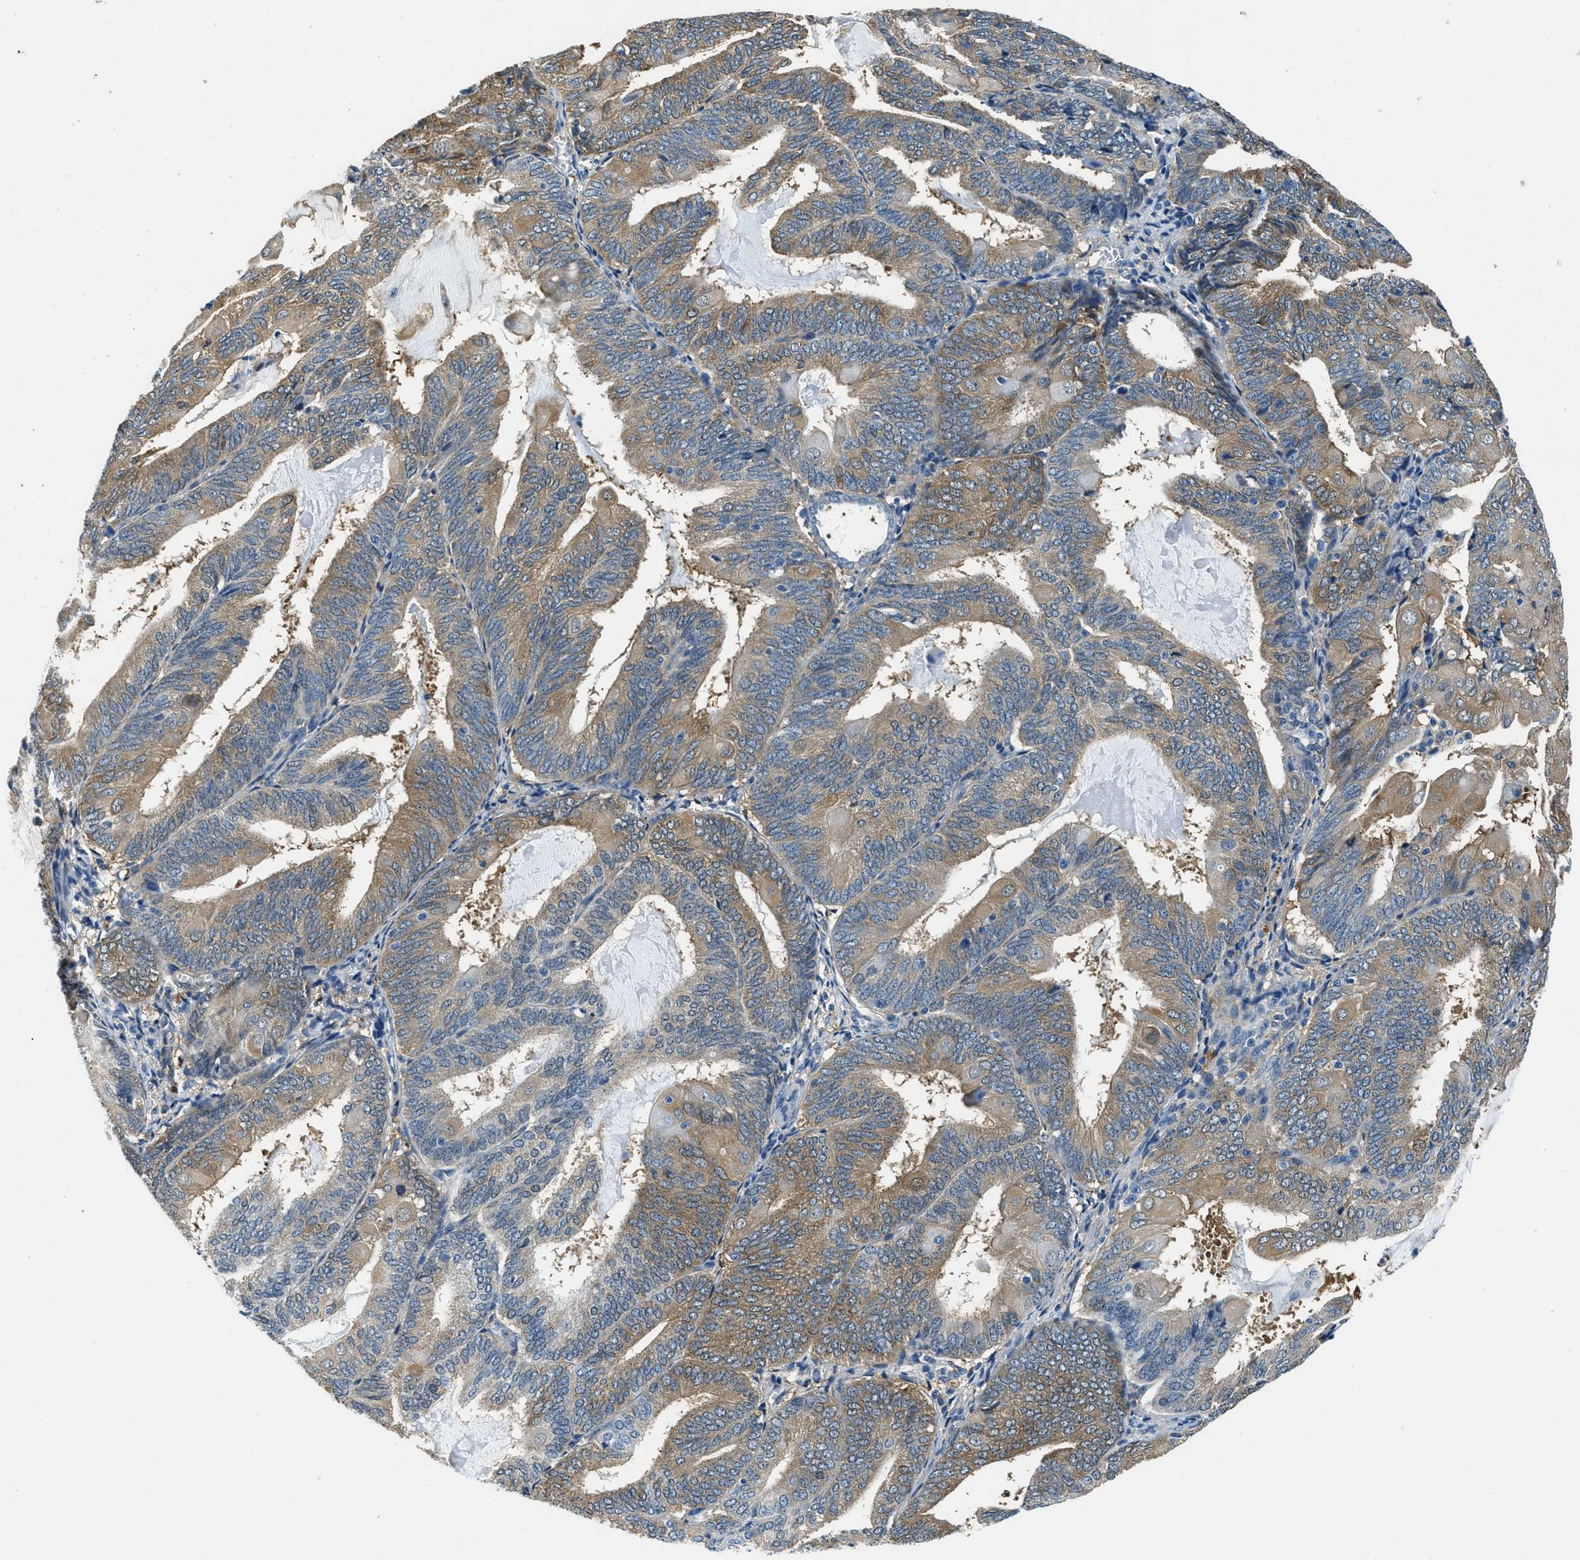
{"staining": {"intensity": "moderate", "quantity": "25%-75%", "location": "cytoplasmic/membranous"}, "tissue": "endometrial cancer", "cell_type": "Tumor cells", "image_type": "cancer", "snomed": [{"axis": "morphology", "description": "Adenocarcinoma, NOS"}, {"axis": "topography", "description": "Endometrium"}], "caption": "IHC photomicrograph of neoplastic tissue: endometrial cancer stained using immunohistochemistry (IHC) displays medium levels of moderate protein expression localized specifically in the cytoplasmic/membranous of tumor cells, appearing as a cytoplasmic/membranous brown color.", "gene": "TWF1", "patient": {"sex": "female", "age": 81}}